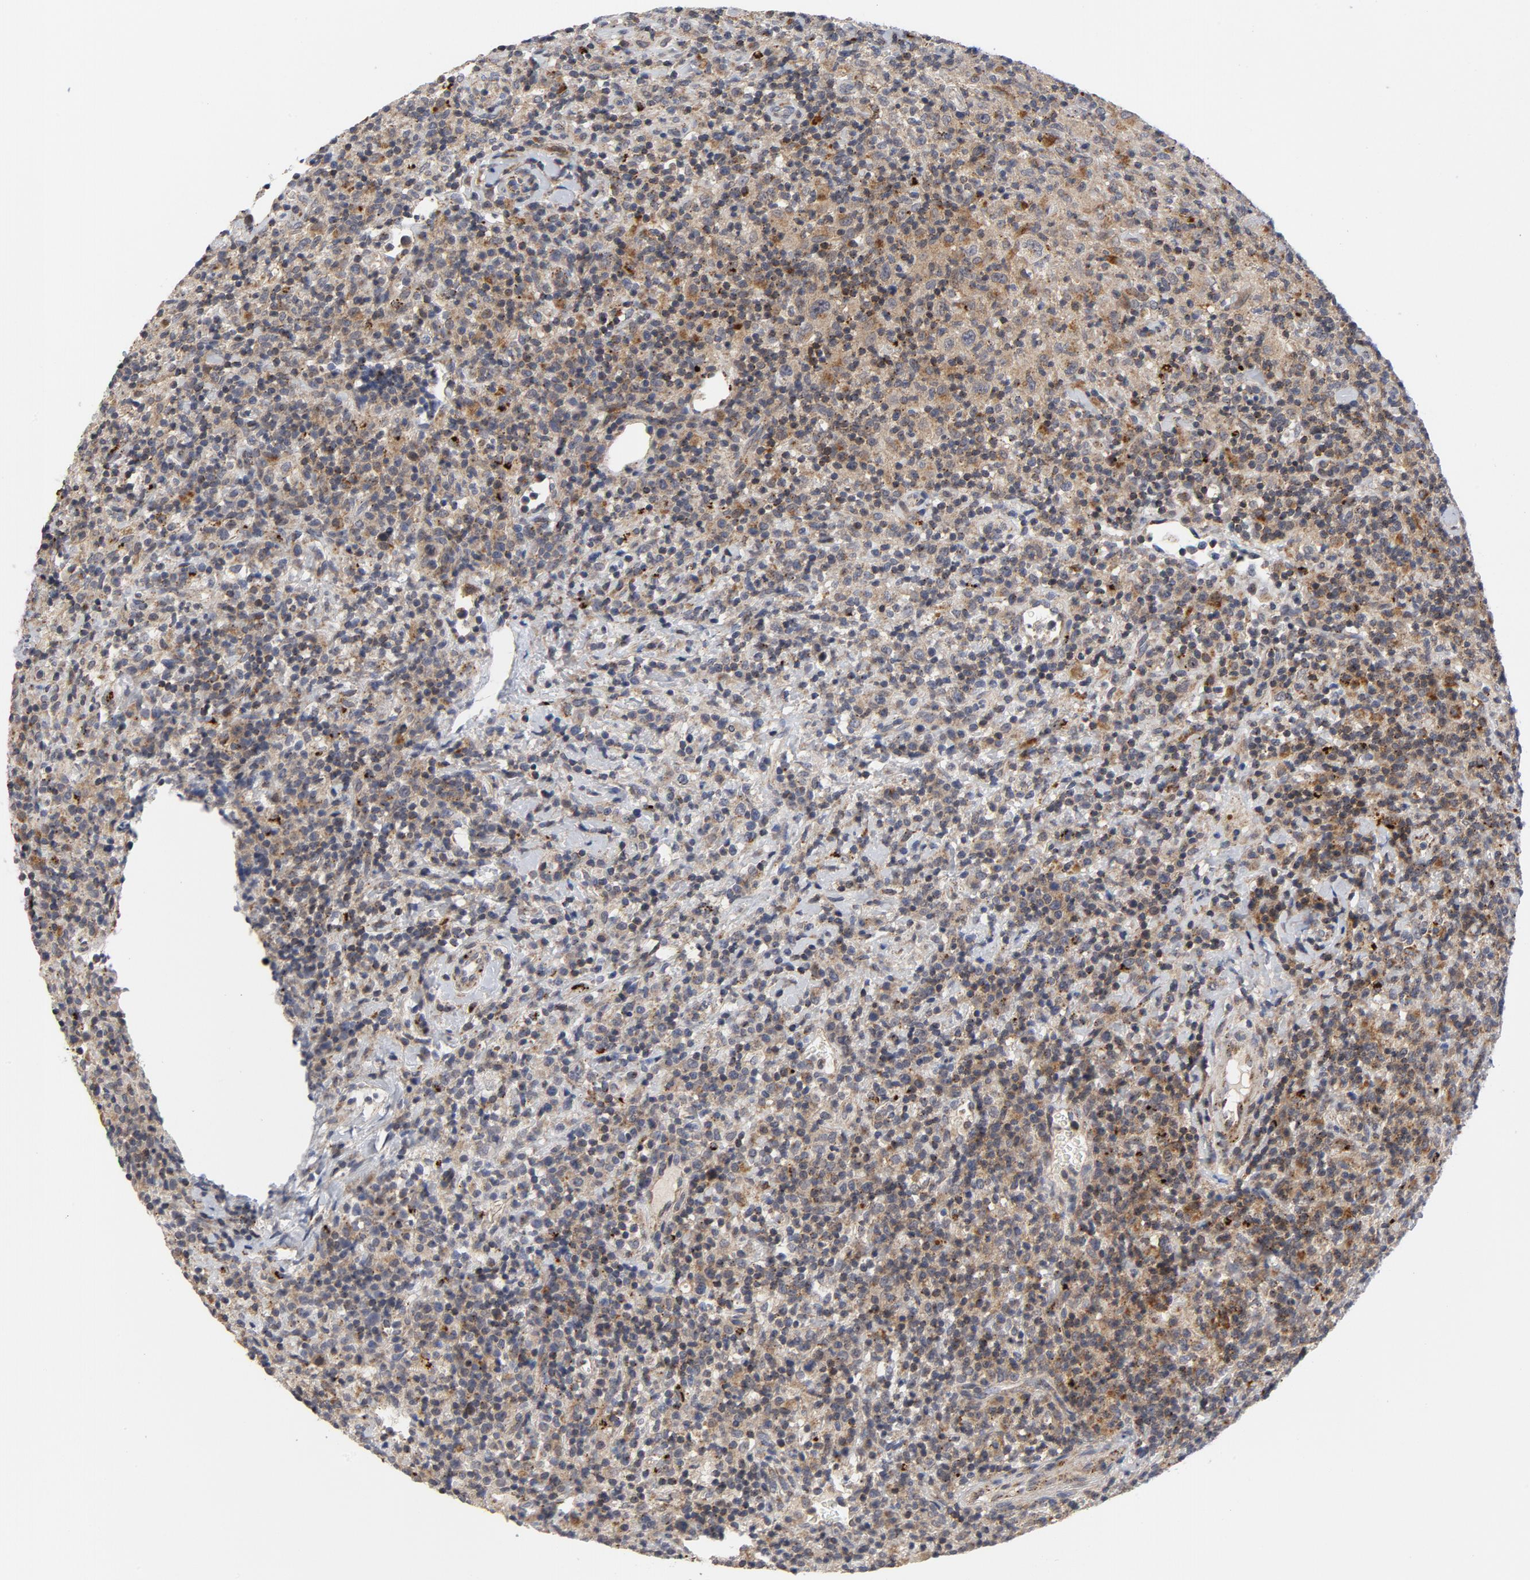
{"staining": {"intensity": "moderate", "quantity": ">75%", "location": "cytoplasmic/membranous"}, "tissue": "lymphoma", "cell_type": "Tumor cells", "image_type": "cancer", "snomed": [{"axis": "morphology", "description": "Hodgkin's disease, NOS"}, {"axis": "topography", "description": "Lymph node"}], "caption": "A photomicrograph of Hodgkin's disease stained for a protein exhibits moderate cytoplasmic/membranous brown staining in tumor cells.", "gene": "AKT2", "patient": {"sex": "male", "age": 65}}